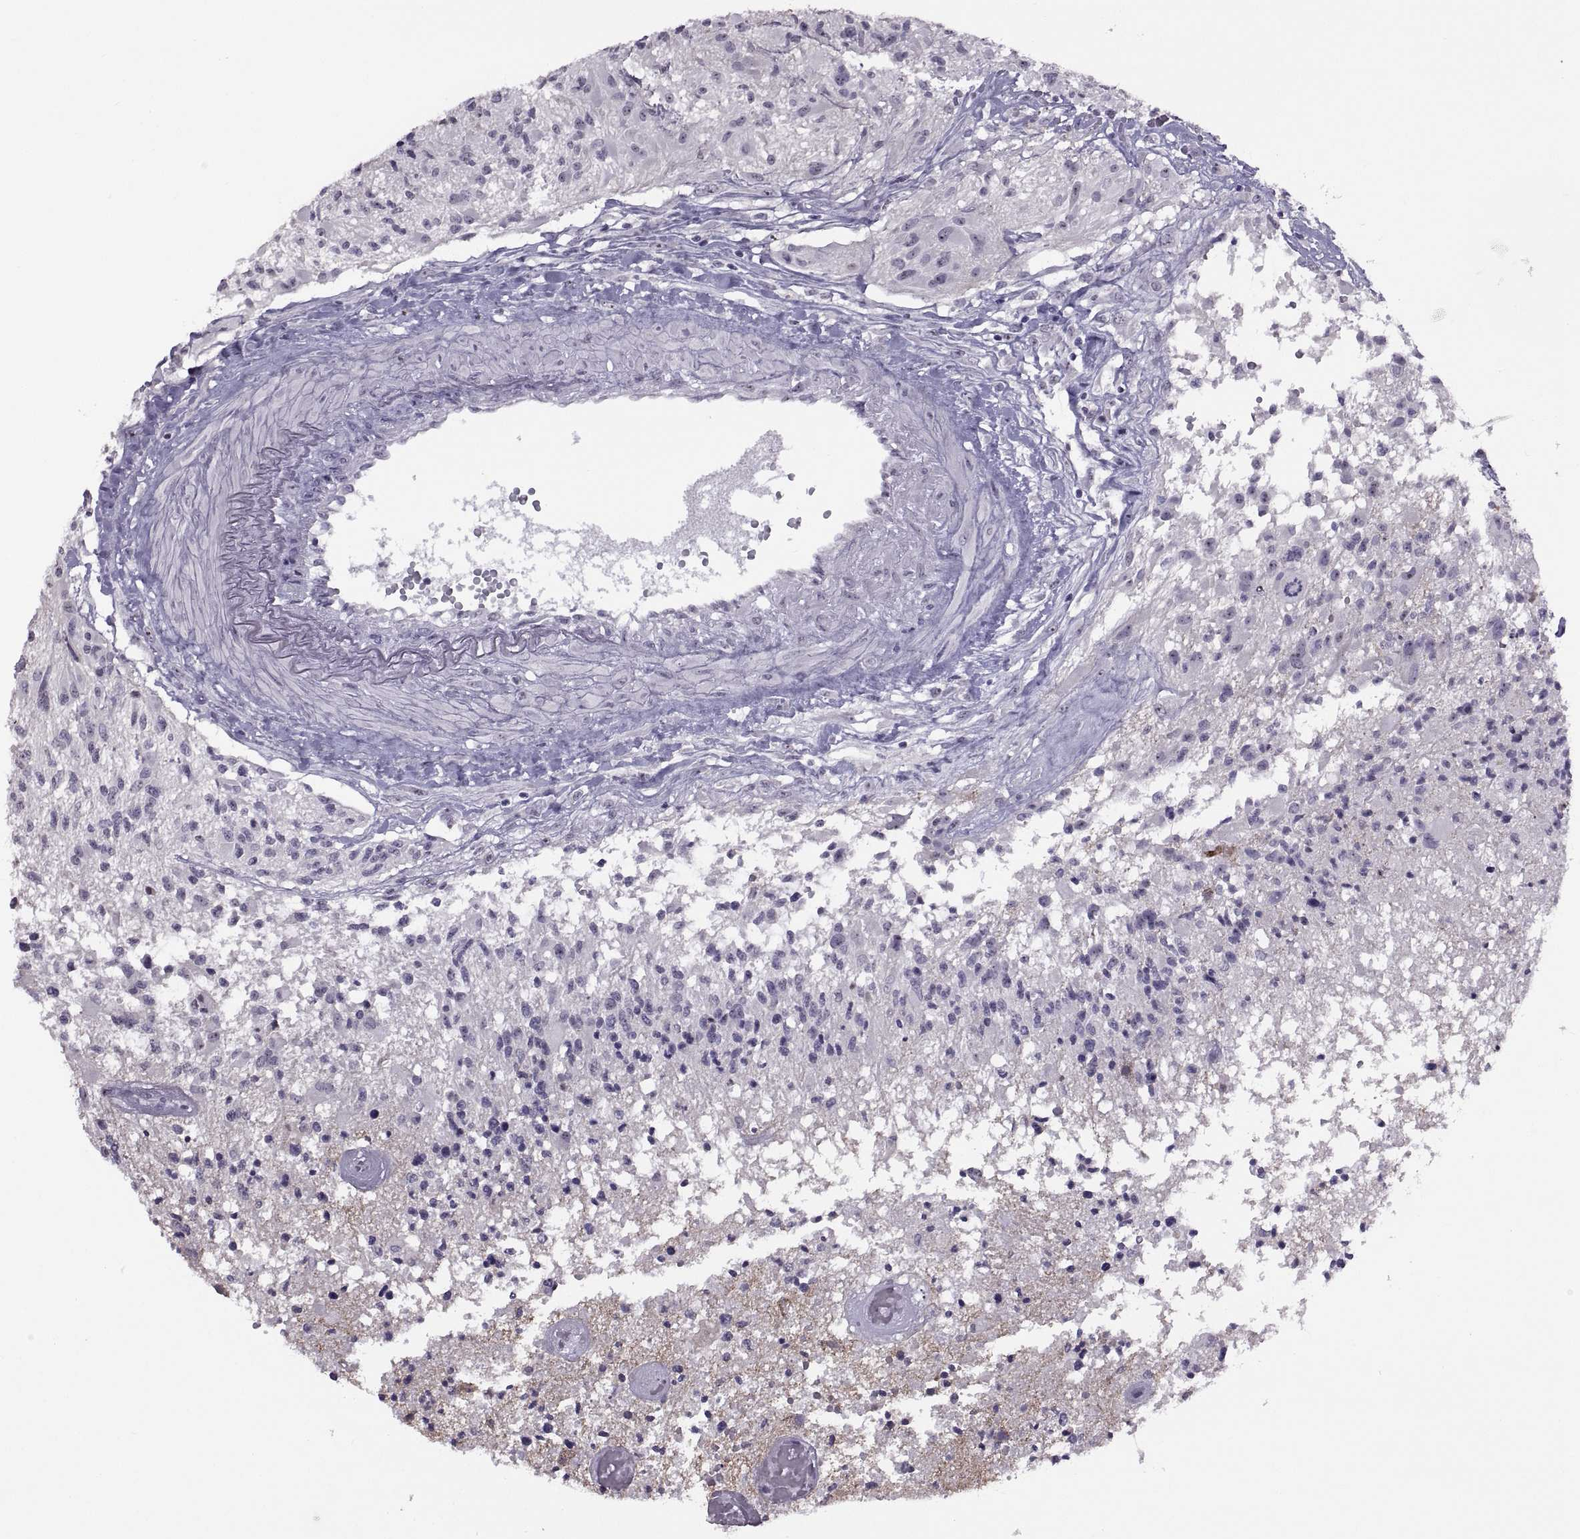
{"staining": {"intensity": "negative", "quantity": "none", "location": "none"}, "tissue": "glioma", "cell_type": "Tumor cells", "image_type": "cancer", "snomed": [{"axis": "morphology", "description": "Glioma, malignant, High grade"}, {"axis": "topography", "description": "Brain"}], "caption": "IHC micrograph of neoplastic tissue: malignant glioma (high-grade) stained with DAB (3,3'-diaminobenzidine) displays no significant protein expression in tumor cells.", "gene": "ASIC2", "patient": {"sex": "female", "age": 63}}